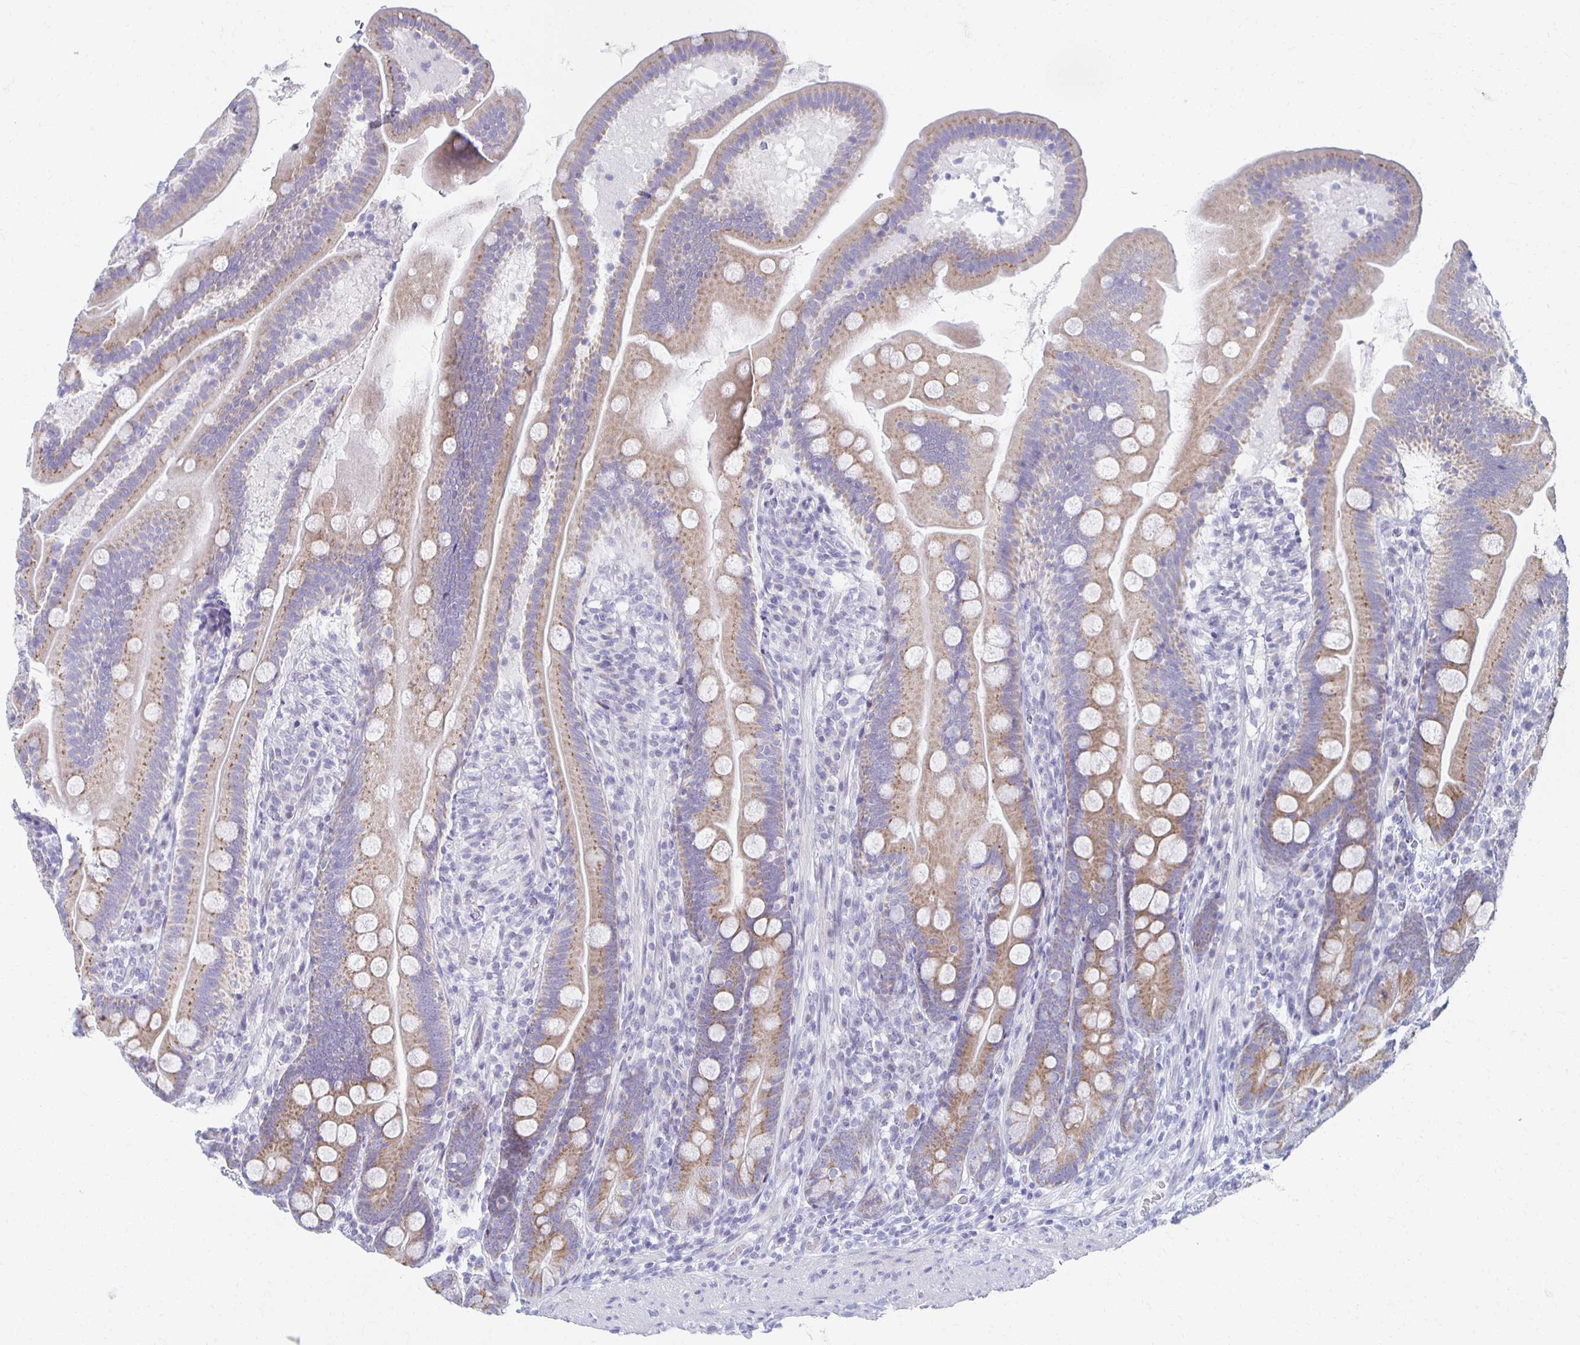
{"staining": {"intensity": "moderate", "quantity": "25%-75%", "location": "cytoplasmic/membranous"}, "tissue": "duodenum", "cell_type": "Glandular cells", "image_type": "normal", "snomed": [{"axis": "morphology", "description": "Normal tissue, NOS"}, {"axis": "topography", "description": "Duodenum"}], "caption": "Duodenum stained with immunohistochemistry (IHC) reveals moderate cytoplasmic/membranous positivity in approximately 25%-75% of glandular cells. (DAB (3,3'-diaminobenzidine) IHC with brightfield microscopy, high magnification).", "gene": "TEX44", "patient": {"sex": "female", "age": 67}}